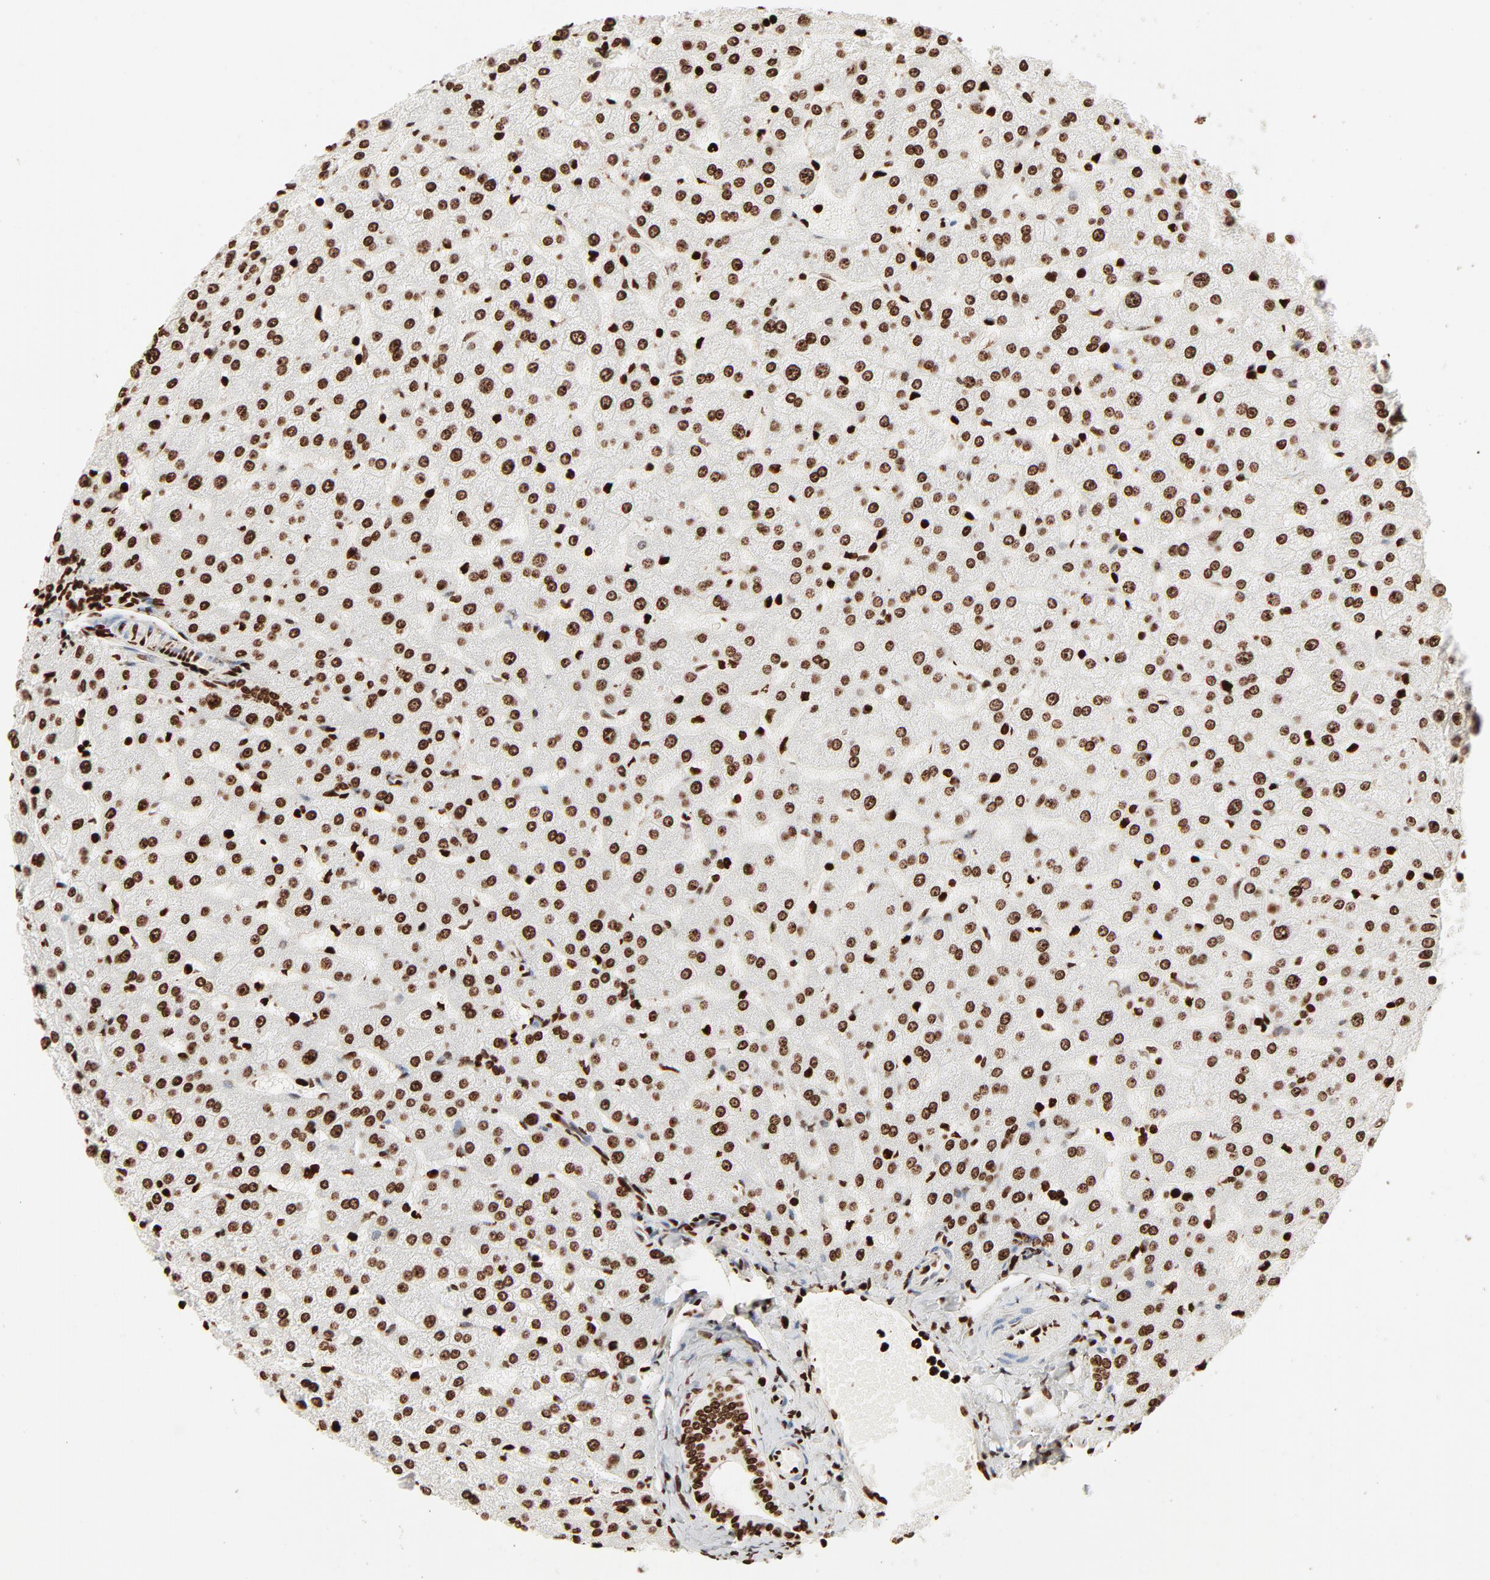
{"staining": {"intensity": "strong", "quantity": ">75%", "location": "nuclear"}, "tissue": "liver", "cell_type": "Cholangiocytes", "image_type": "normal", "snomed": [{"axis": "morphology", "description": "Normal tissue, NOS"}, {"axis": "morphology", "description": "Fibrosis, NOS"}, {"axis": "topography", "description": "Liver"}], "caption": "Protein staining exhibits strong nuclear expression in approximately >75% of cholangiocytes in normal liver.", "gene": "HMGB1", "patient": {"sex": "female", "age": 29}}